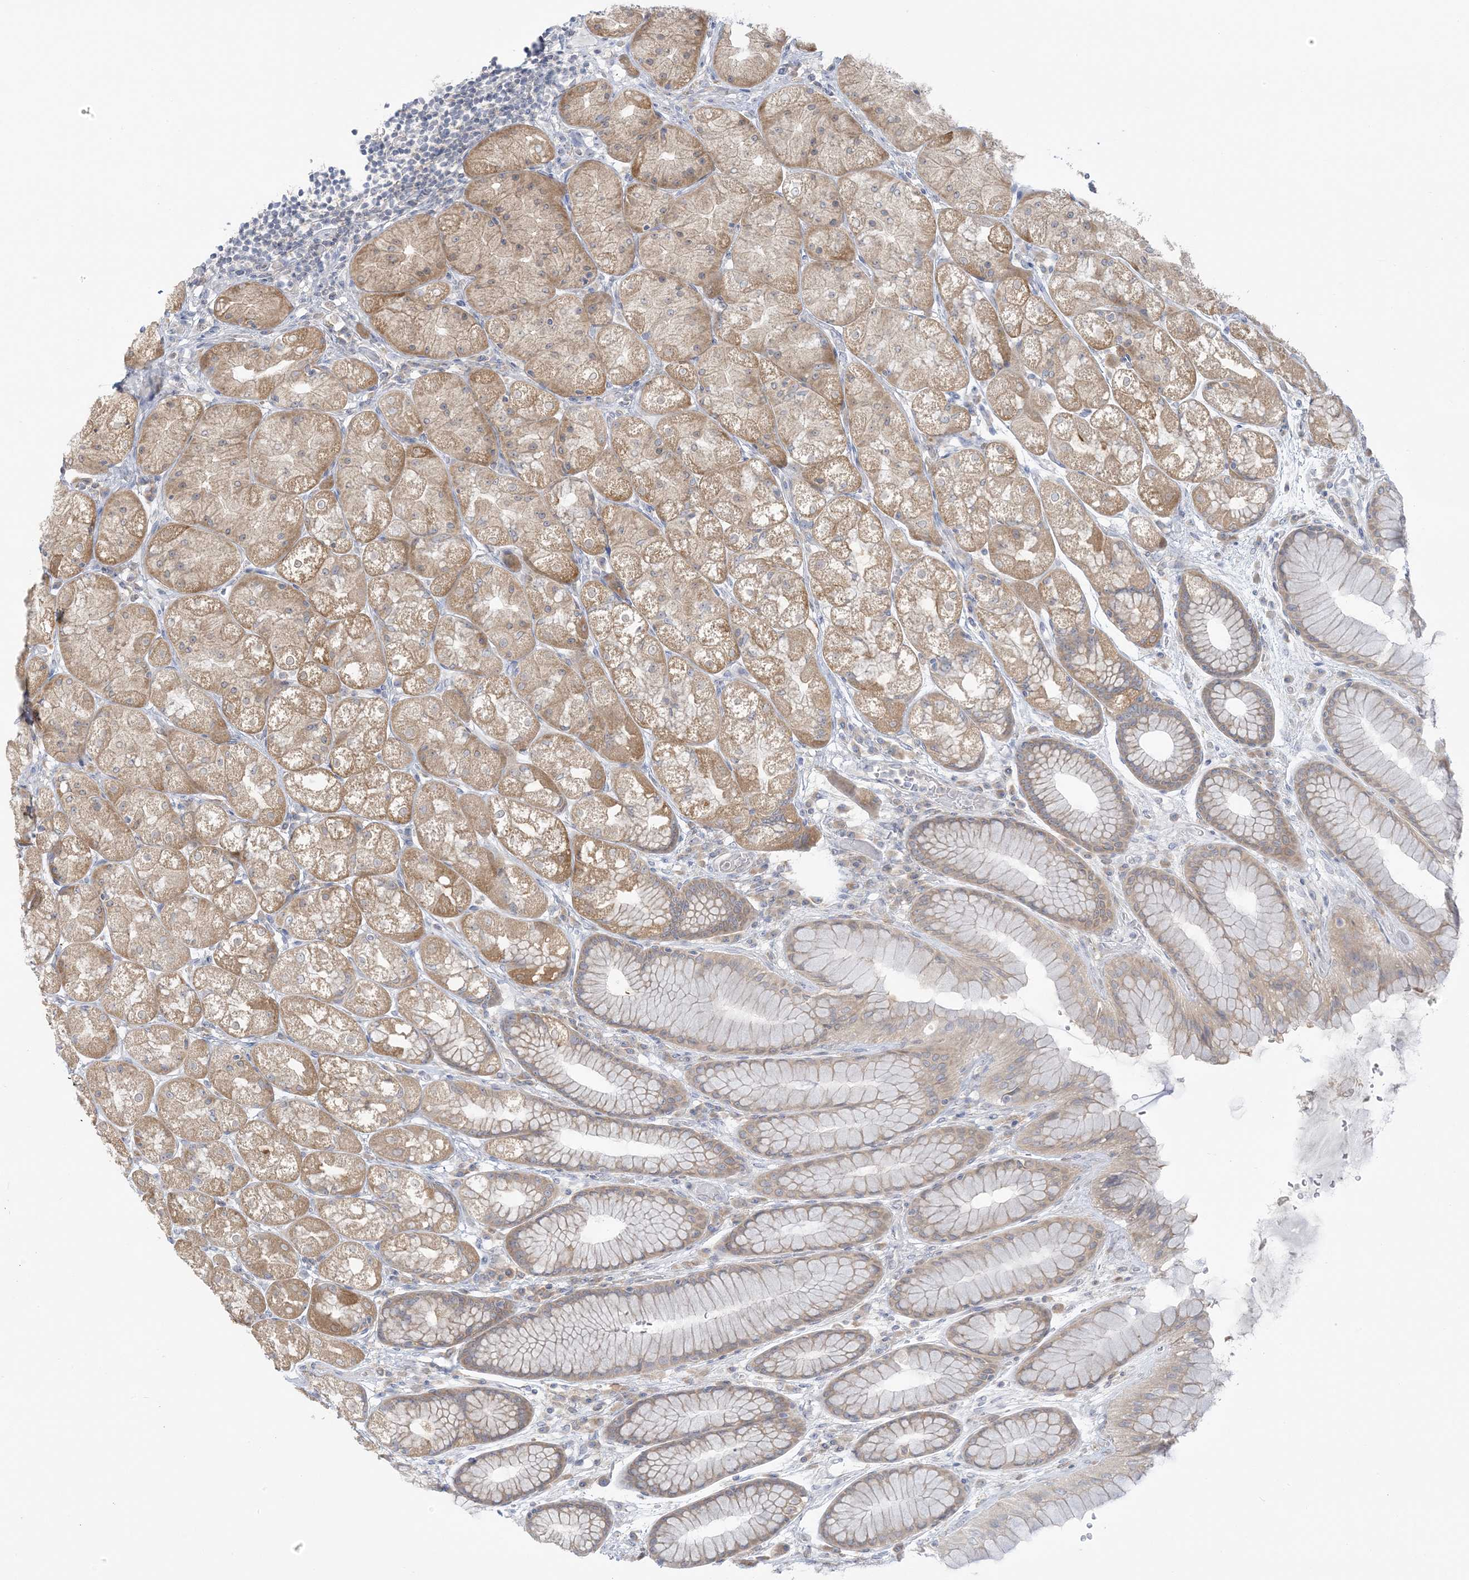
{"staining": {"intensity": "moderate", "quantity": ">75%", "location": "cytoplasmic/membranous"}, "tissue": "stomach", "cell_type": "Glandular cells", "image_type": "normal", "snomed": [{"axis": "morphology", "description": "Normal tissue, NOS"}, {"axis": "topography", "description": "Stomach"}], "caption": "Glandular cells display medium levels of moderate cytoplasmic/membranous staining in approximately >75% of cells in unremarkable stomach.", "gene": "EEFSEC", "patient": {"sex": "male", "age": 57}}